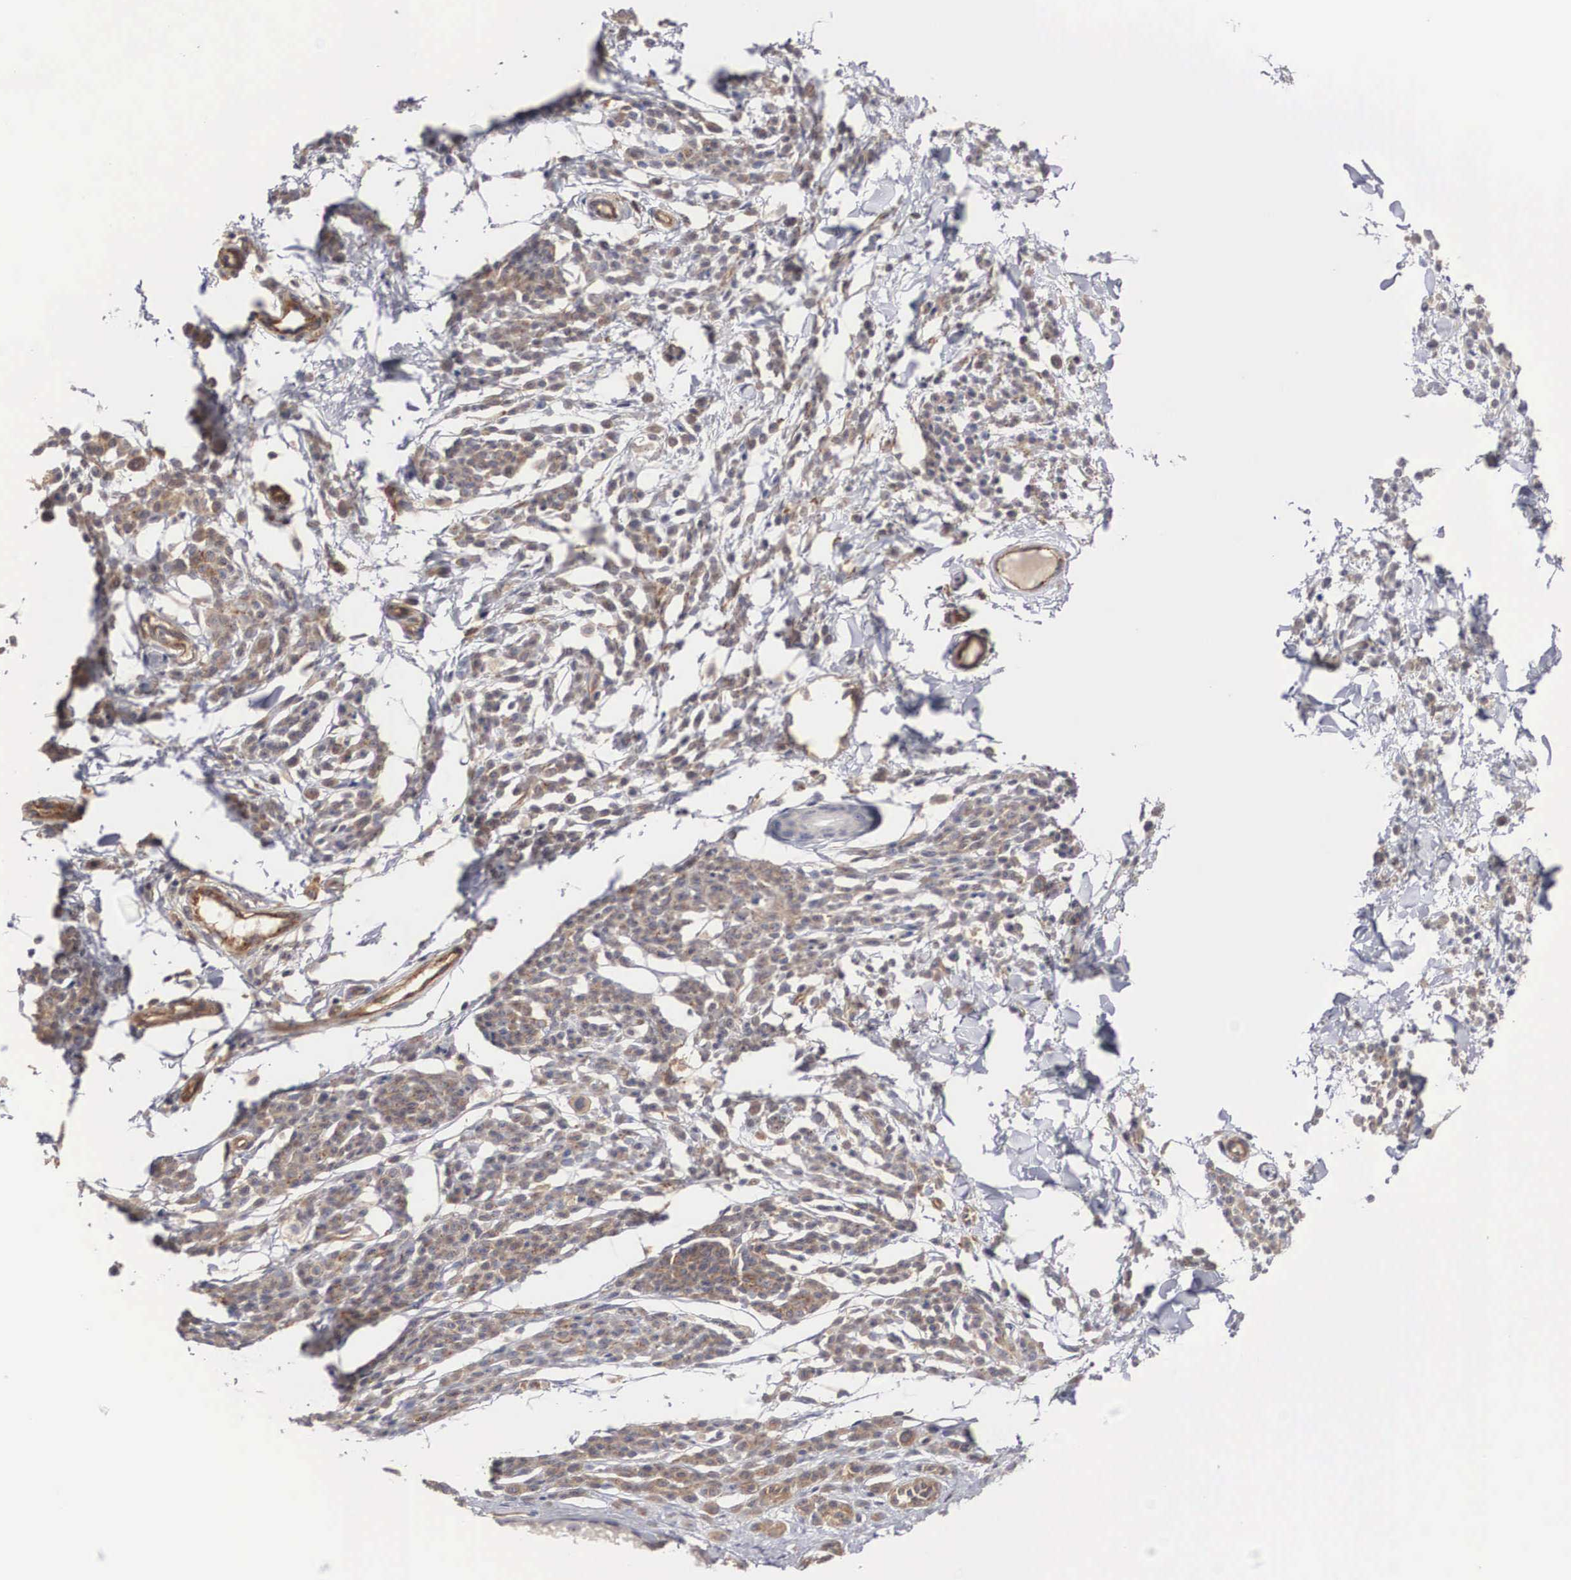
{"staining": {"intensity": "moderate", "quantity": ">75%", "location": "cytoplasmic/membranous"}, "tissue": "melanoma", "cell_type": "Tumor cells", "image_type": "cancer", "snomed": [{"axis": "morphology", "description": "Malignant melanoma, NOS"}, {"axis": "topography", "description": "Skin"}], "caption": "Tumor cells exhibit medium levels of moderate cytoplasmic/membranous expression in approximately >75% of cells in human malignant melanoma.", "gene": "ARMCX4", "patient": {"sex": "female", "age": 52}}